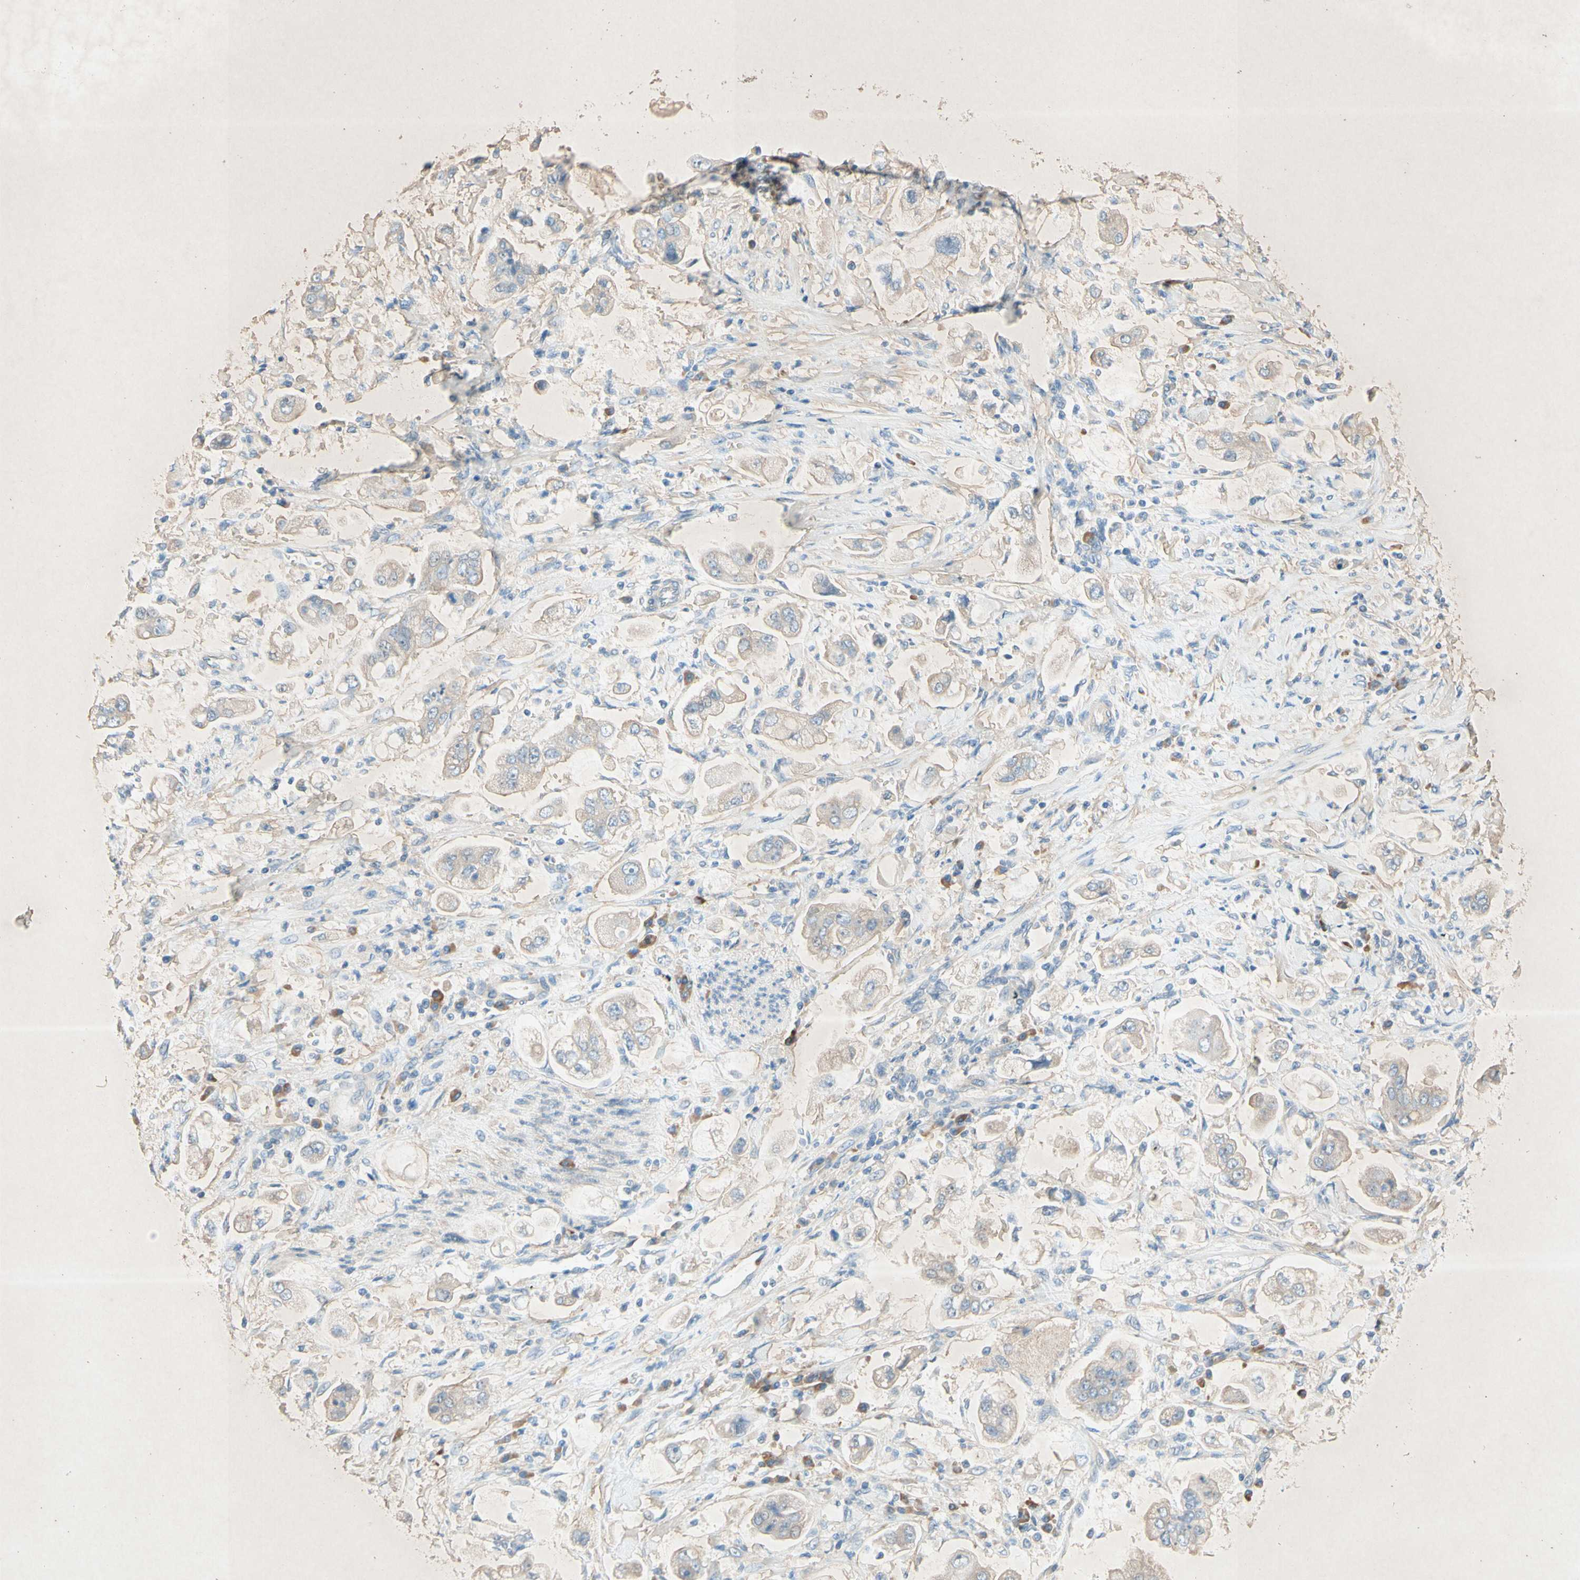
{"staining": {"intensity": "weak", "quantity": "<25%", "location": "cytoplasmic/membranous"}, "tissue": "stomach cancer", "cell_type": "Tumor cells", "image_type": "cancer", "snomed": [{"axis": "morphology", "description": "Adenocarcinoma, NOS"}, {"axis": "topography", "description": "Stomach"}], "caption": "The micrograph exhibits no significant positivity in tumor cells of stomach adenocarcinoma.", "gene": "IL2", "patient": {"sex": "male", "age": 62}}